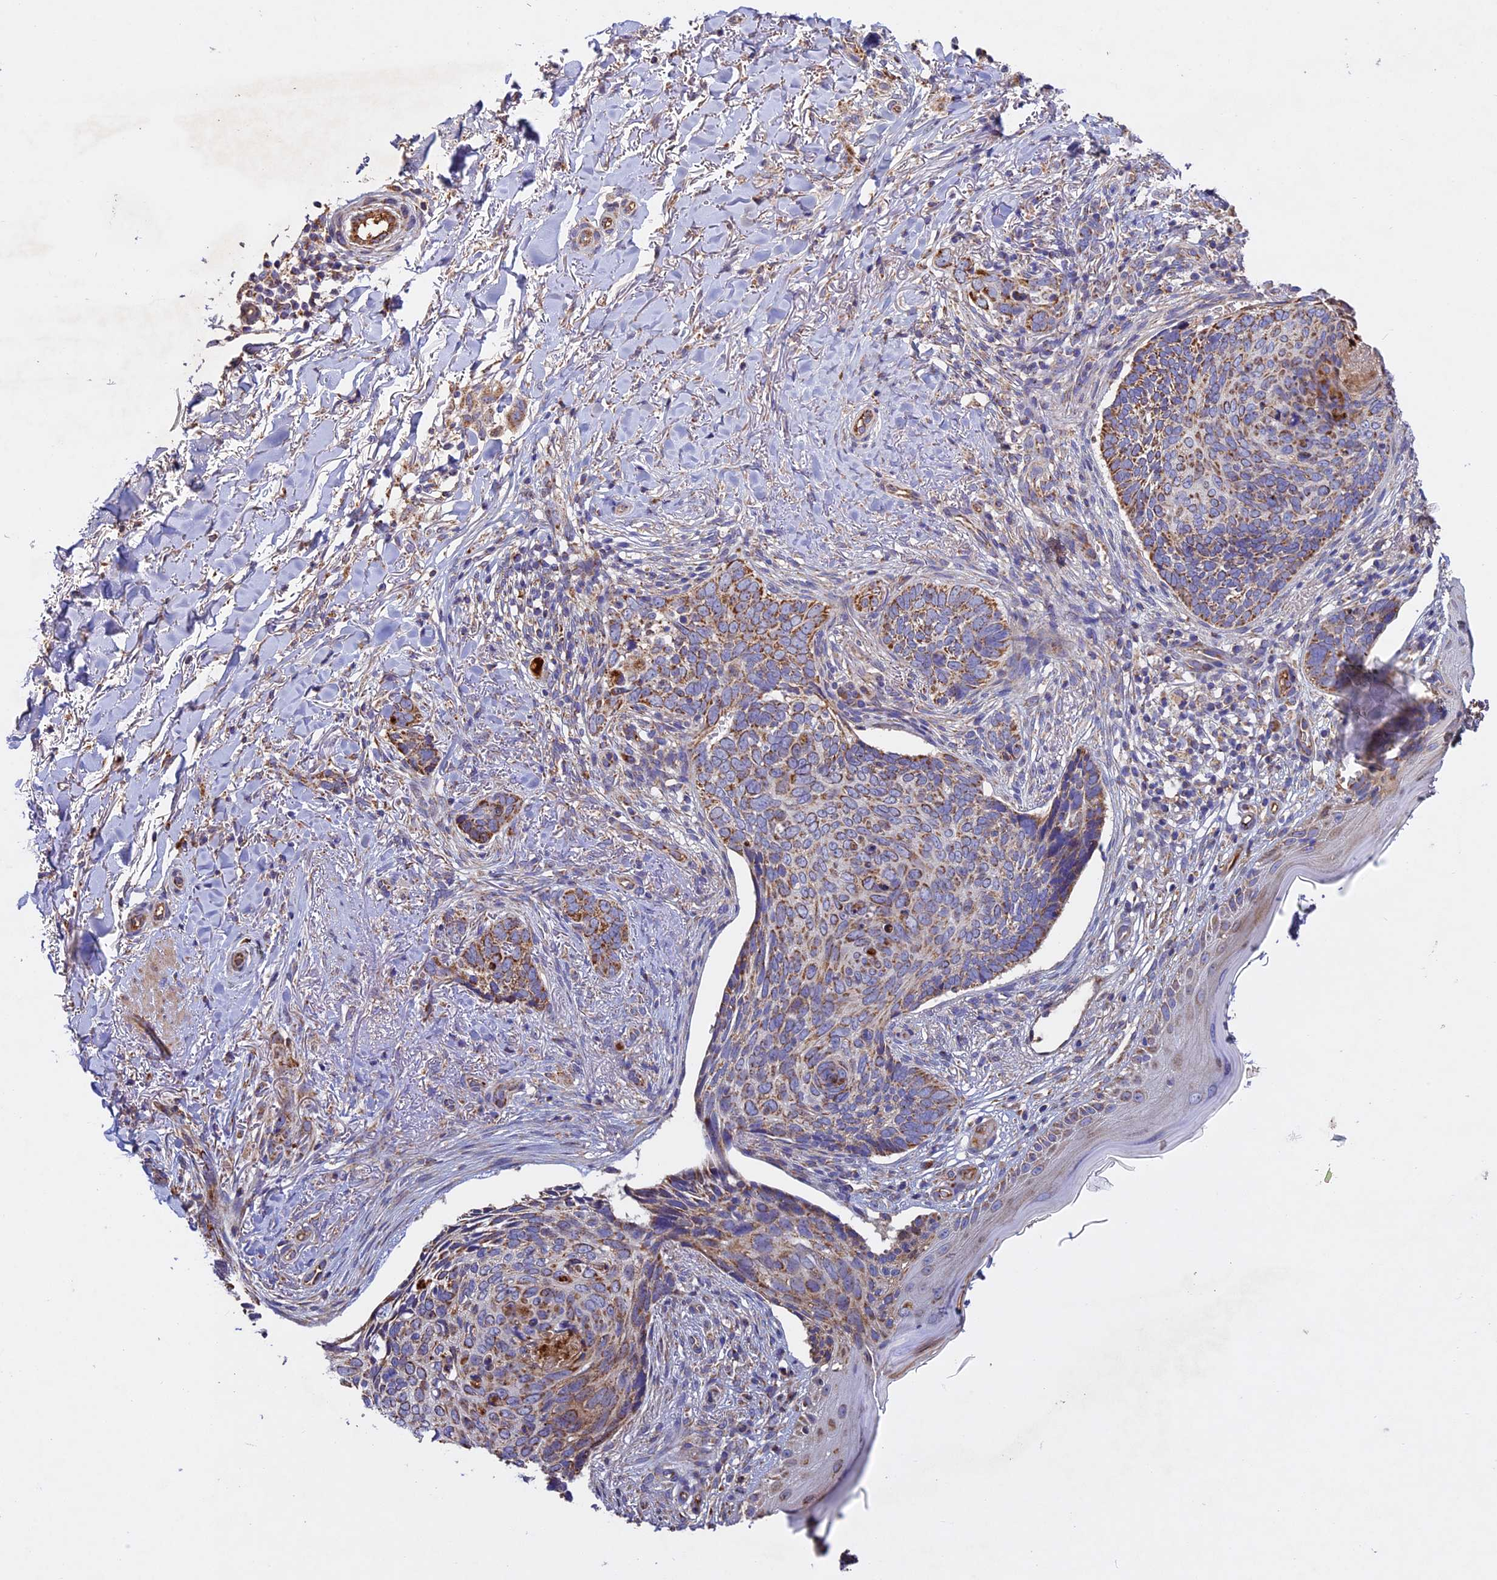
{"staining": {"intensity": "moderate", "quantity": ">75%", "location": "cytoplasmic/membranous"}, "tissue": "skin cancer", "cell_type": "Tumor cells", "image_type": "cancer", "snomed": [{"axis": "morphology", "description": "Normal tissue, NOS"}, {"axis": "morphology", "description": "Basal cell carcinoma"}, {"axis": "topography", "description": "Skin"}], "caption": "Immunohistochemical staining of human basal cell carcinoma (skin) shows moderate cytoplasmic/membranous protein staining in approximately >75% of tumor cells.", "gene": "OCEL1", "patient": {"sex": "female", "age": 67}}